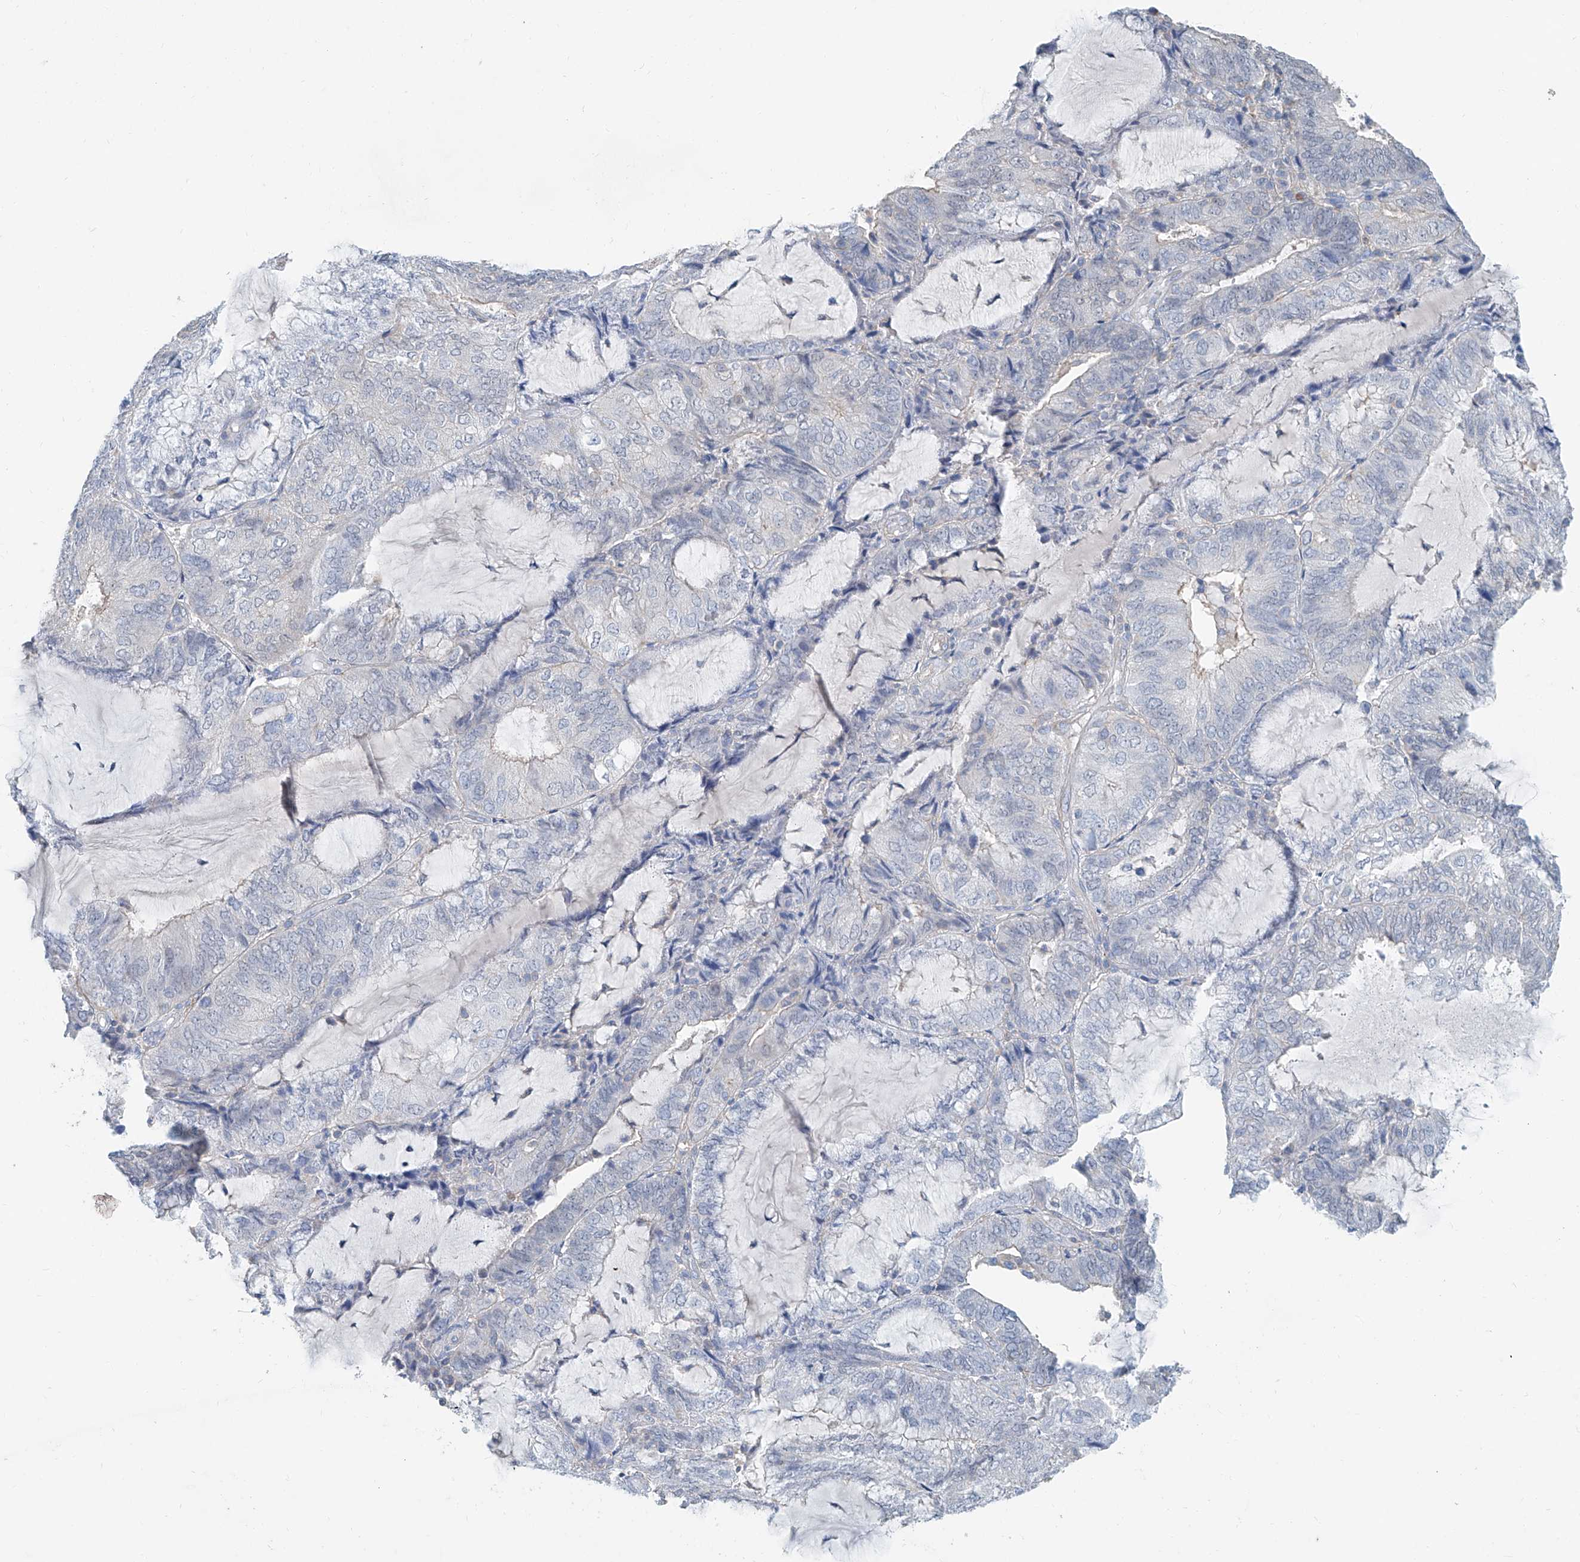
{"staining": {"intensity": "negative", "quantity": "none", "location": "none"}, "tissue": "endometrial cancer", "cell_type": "Tumor cells", "image_type": "cancer", "snomed": [{"axis": "morphology", "description": "Adenocarcinoma, NOS"}, {"axis": "topography", "description": "Endometrium"}], "caption": "Endometrial cancer (adenocarcinoma) stained for a protein using IHC shows no expression tumor cells.", "gene": "ANKRD34A", "patient": {"sex": "female", "age": 81}}